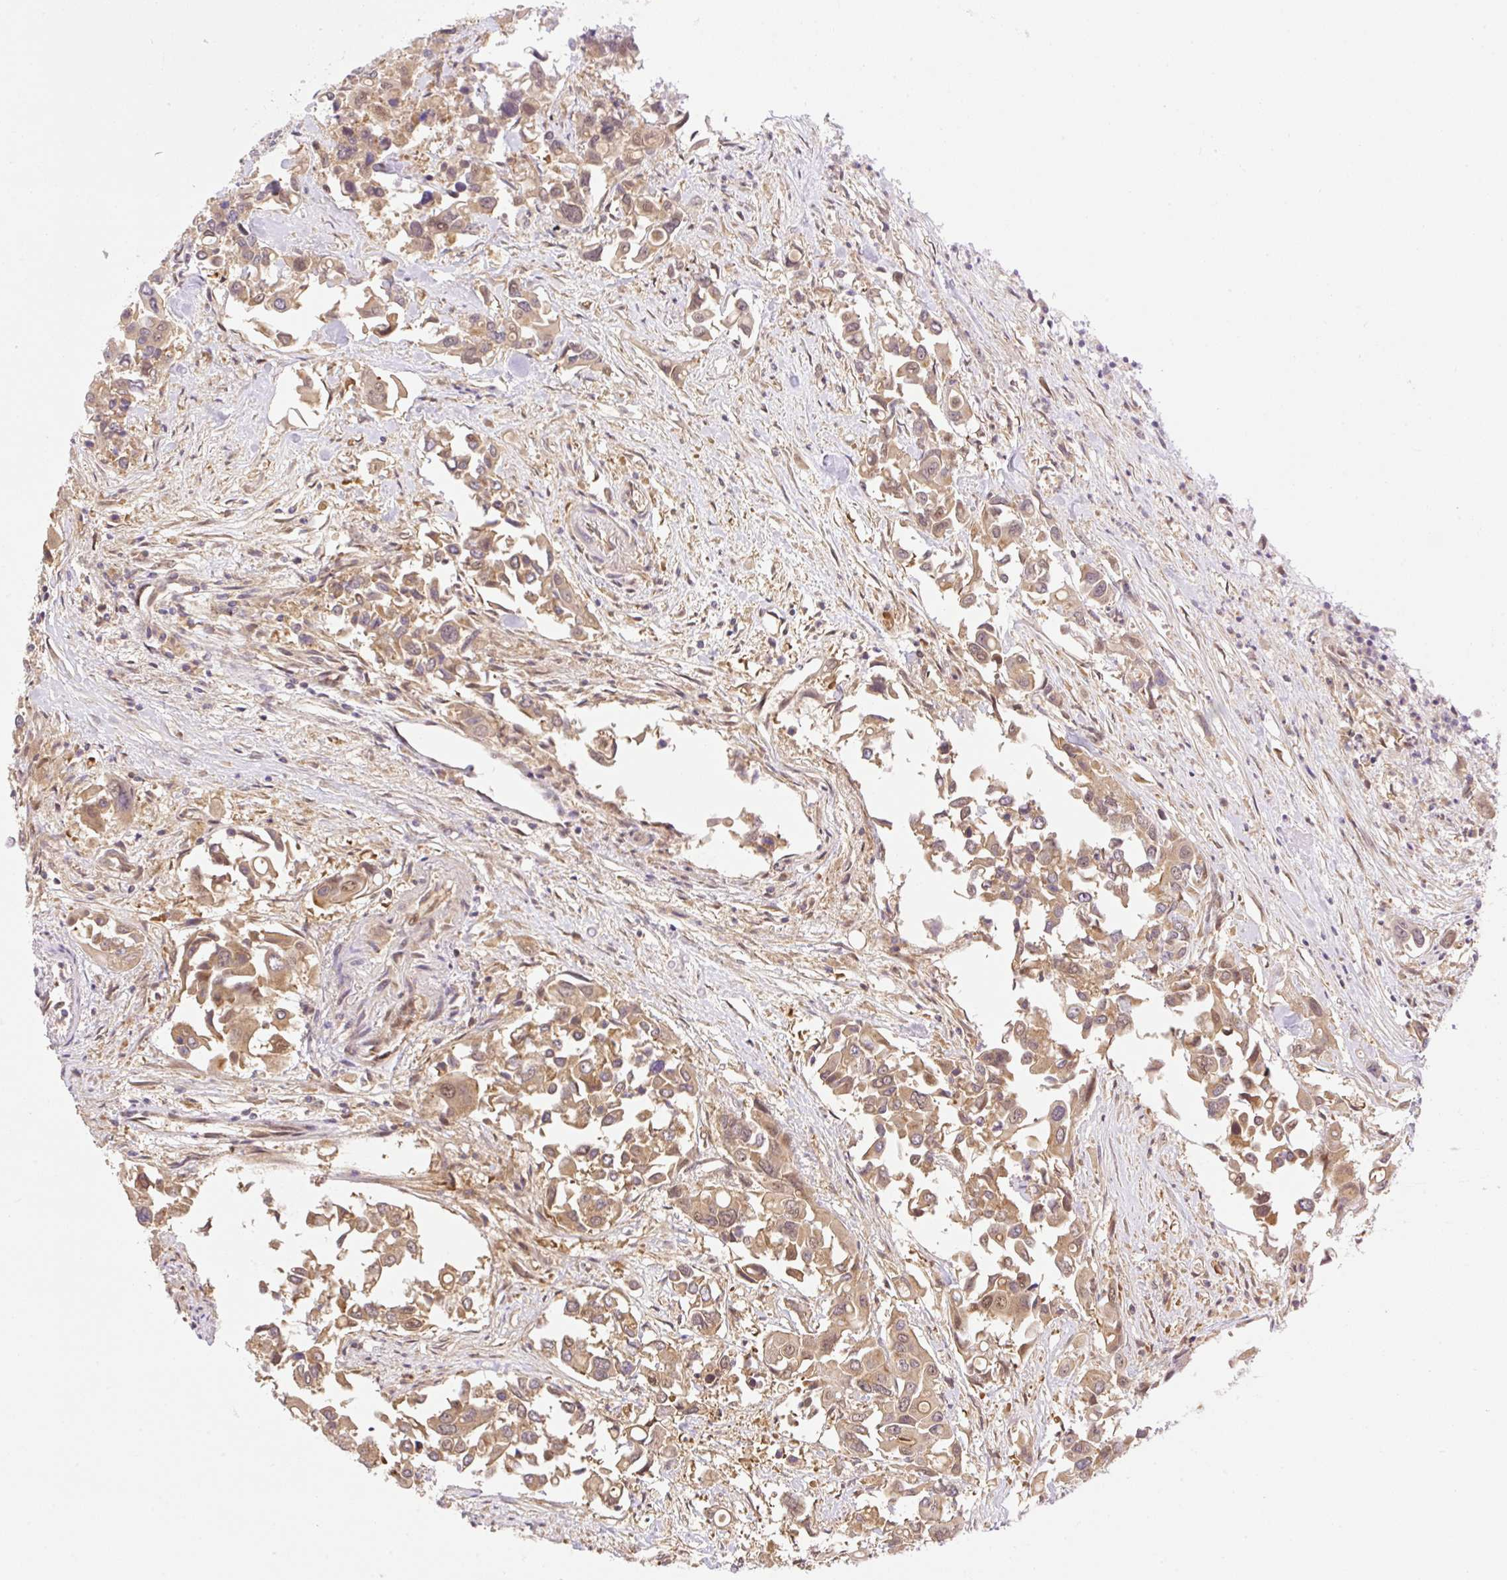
{"staining": {"intensity": "moderate", "quantity": ">75%", "location": "cytoplasmic/membranous,nuclear"}, "tissue": "colorectal cancer", "cell_type": "Tumor cells", "image_type": "cancer", "snomed": [{"axis": "morphology", "description": "Adenocarcinoma, NOS"}, {"axis": "topography", "description": "Colon"}], "caption": "Colorectal cancer (adenocarcinoma) tissue reveals moderate cytoplasmic/membranous and nuclear expression in approximately >75% of tumor cells, visualized by immunohistochemistry. (DAB = brown stain, brightfield microscopy at high magnification).", "gene": "VPS25", "patient": {"sex": "male", "age": 77}}